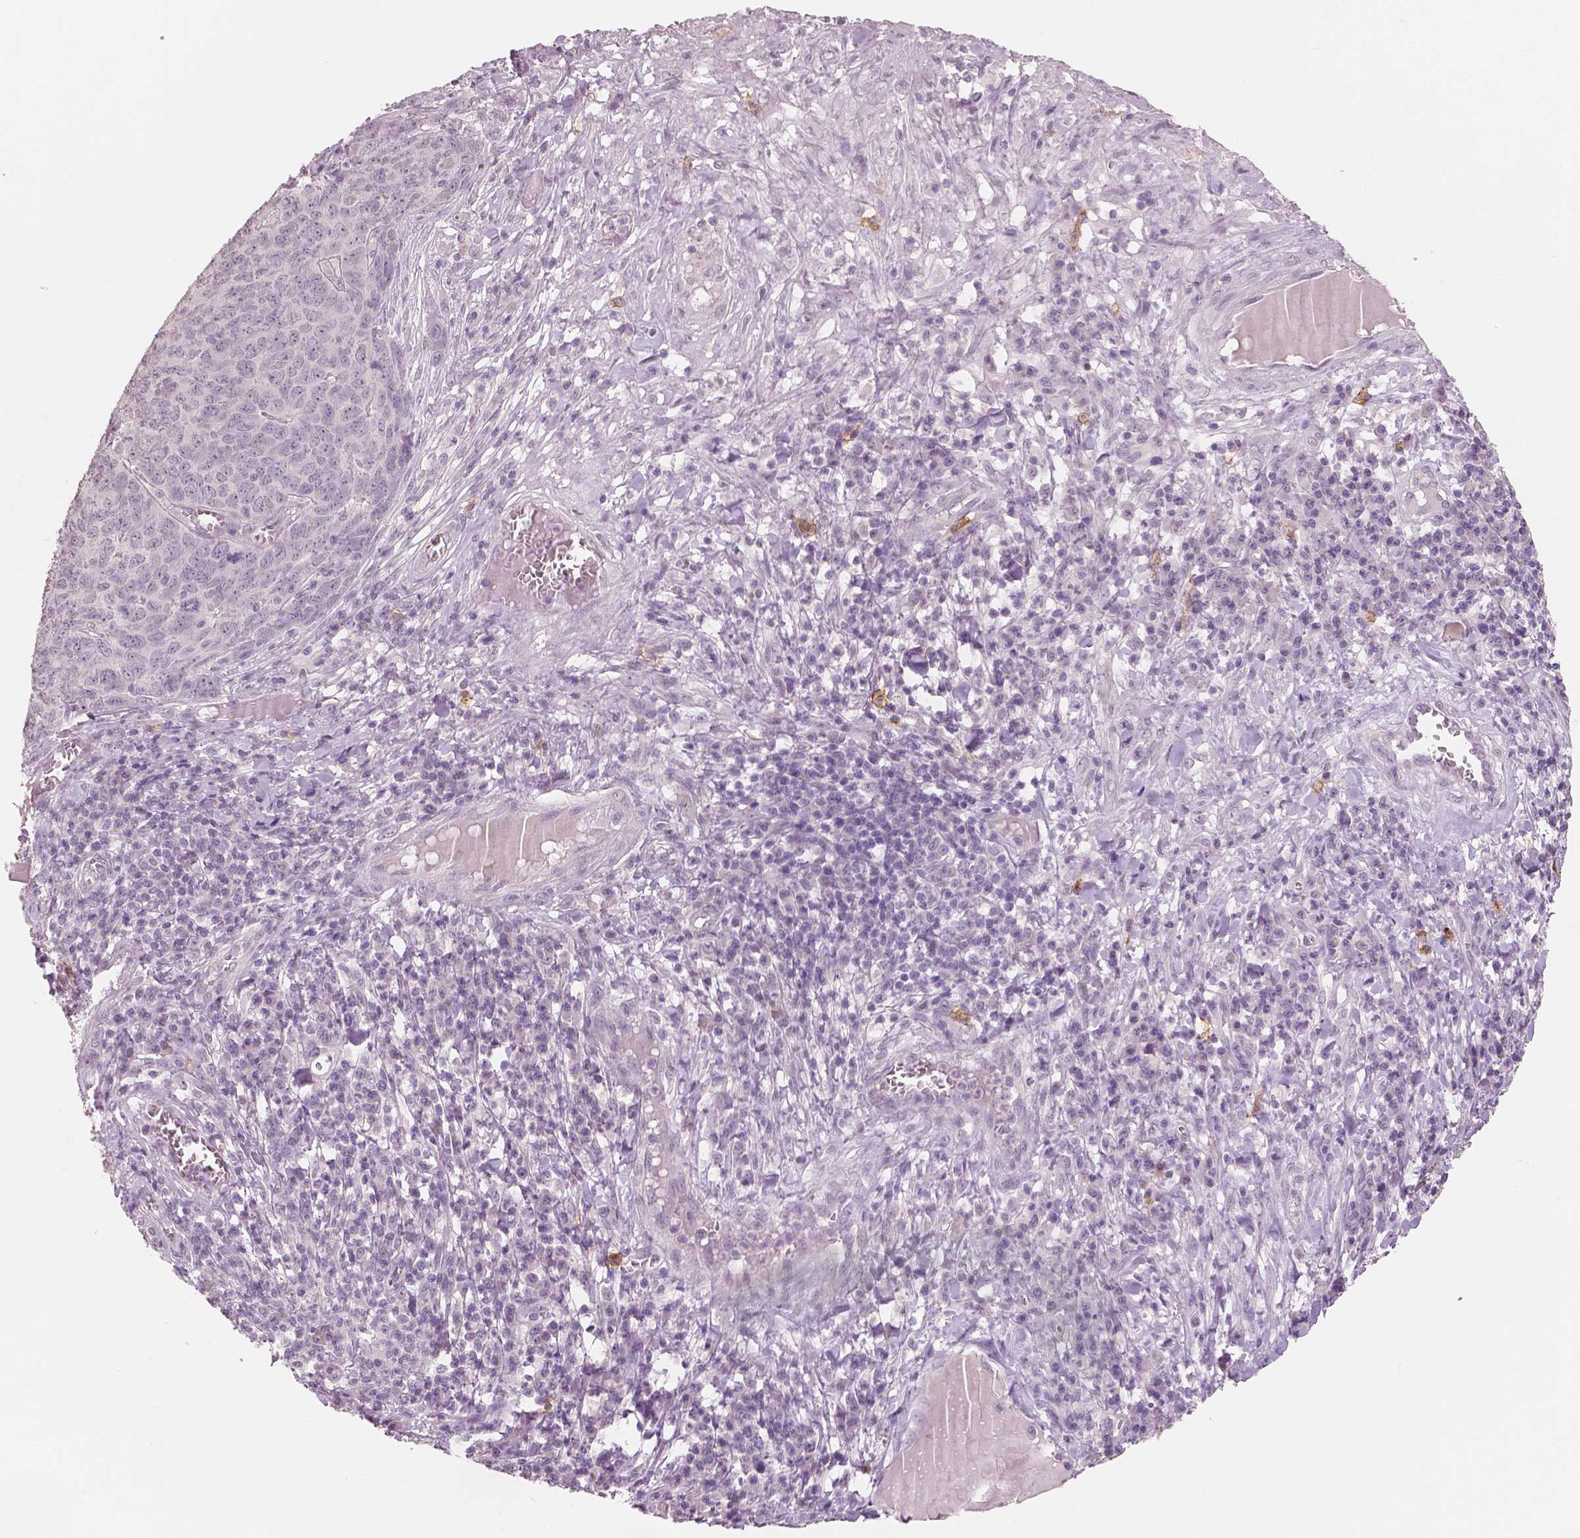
{"staining": {"intensity": "negative", "quantity": "none", "location": "none"}, "tissue": "skin cancer", "cell_type": "Tumor cells", "image_type": "cancer", "snomed": [{"axis": "morphology", "description": "Squamous cell carcinoma, NOS"}, {"axis": "topography", "description": "Skin"}, {"axis": "topography", "description": "Anal"}], "caption": "Tumor cells show no significant protein staining in squamous cell carcinoma (skin). The staining is performed using DAB brown chromogen with nuclei counter-stained in using hematoxylin.", "gene": "KIT", "patient": {"sex": "female", "age": 51}}